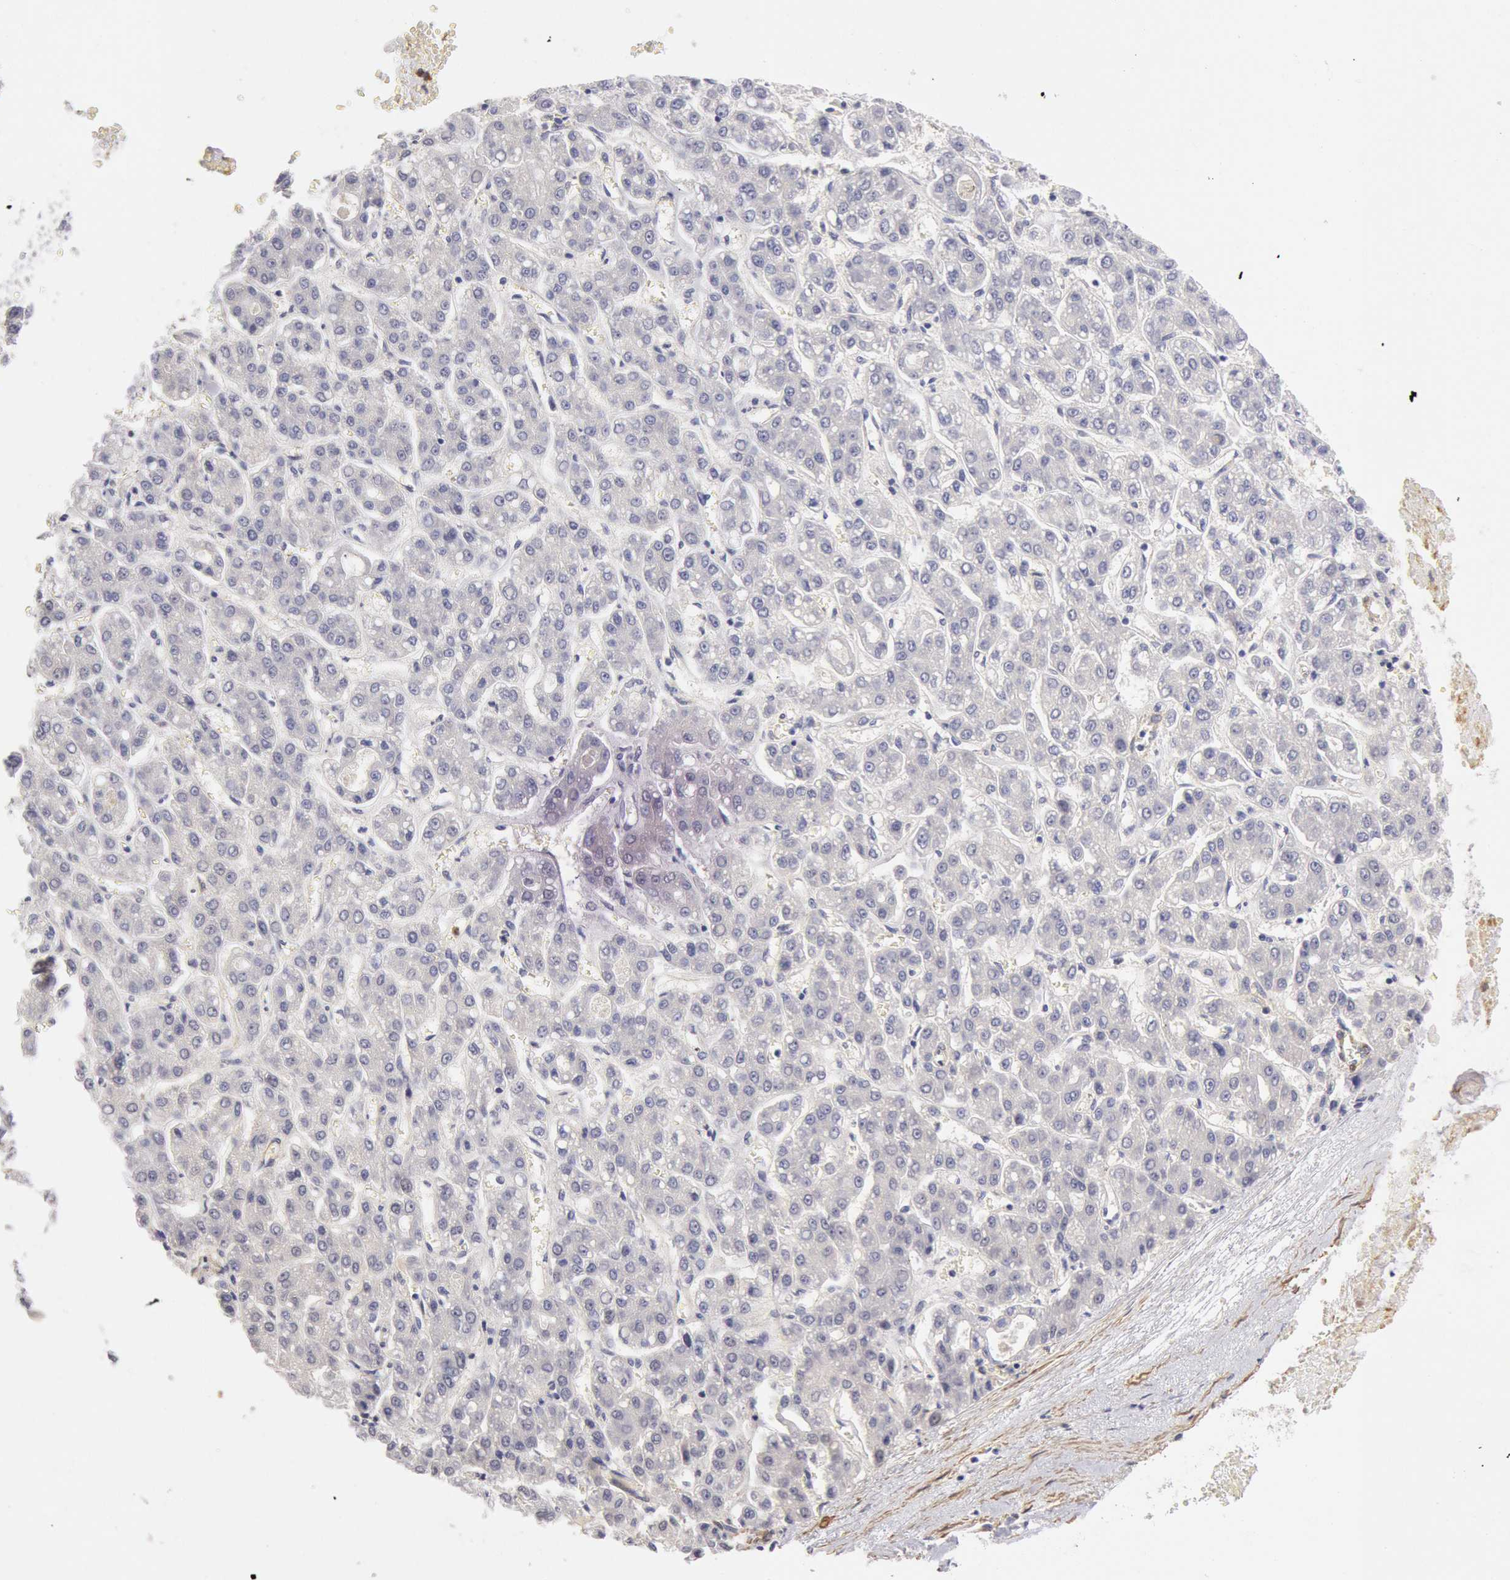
{"staining": {"intensity": "negative", "quantity": "none", "location": "none"}, "tissue": "liver cancer", "cell_type": "Tumor cells", "image_type": "cancer", "snomed": [{"axis": "morphology", "description": "Carcinoma, Hepatocellular, NOS"}, {"axis": "topography", "description": "Liver"}], "caption": "Immunohistochemical staining of hepatocellular carcinoma (liver) exhibits no significant expression in tumor cells.", "gene": "TMED8", "patient": {"sex": "male", "age": 69}}